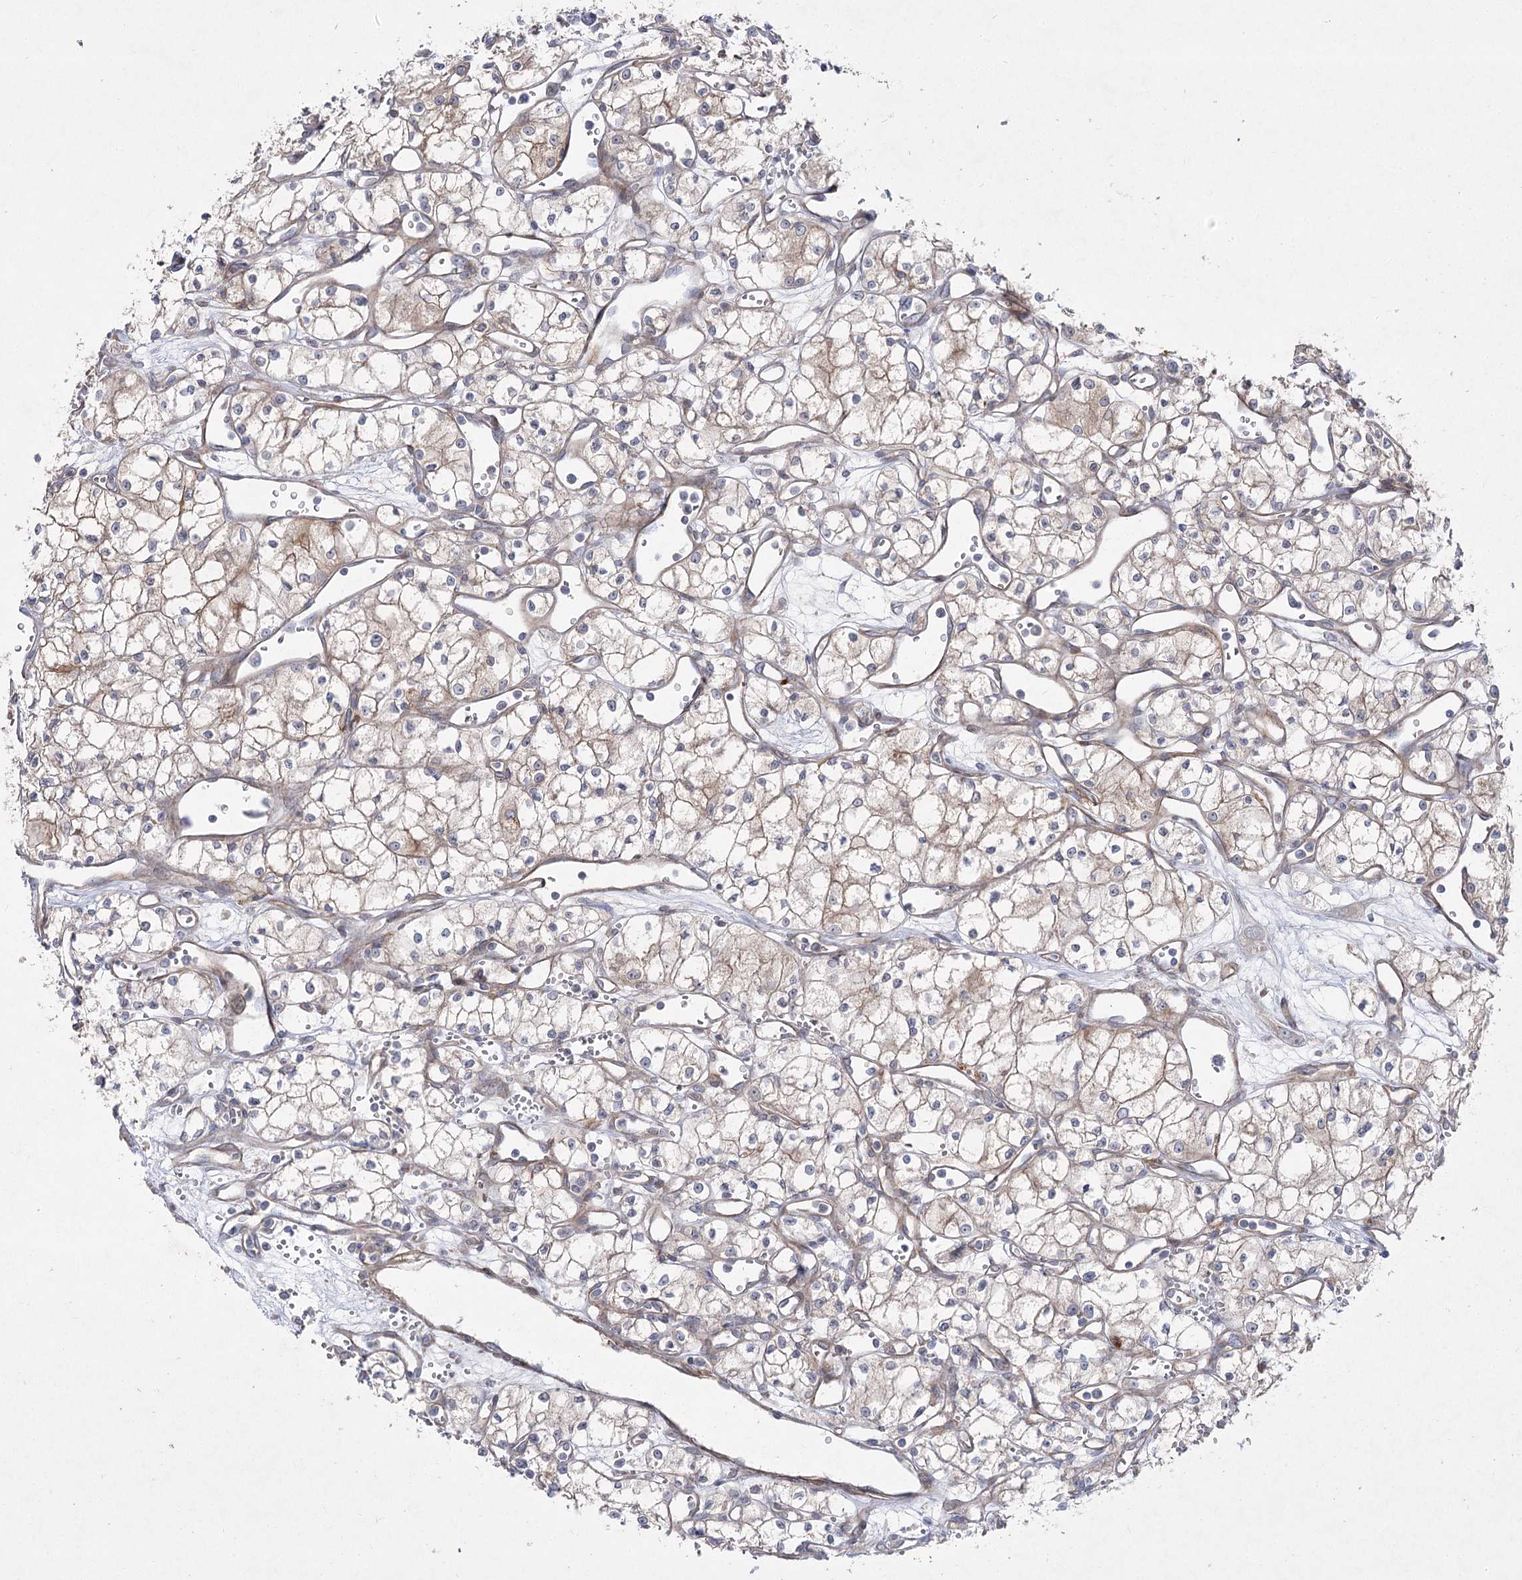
{"staining": {"intensity": "weak", "quantity": ">75%", "location": "cytoplasmic/membranous"}, "tissue": "renal cancer", "cell_type": "Tumor cells", "image_type": "cancer", "snomed": [{"axis": "morphology", "description": "Adenocarcinoma, NOS"}, {"axis": "topography", "description": "Kidney"}], "caption": "Approximately >75% of tumor cells in renal adenocarcinoma exhibit weak cytoplasmic/membranous protein expression as visualized by brown immunohistochemical staining.", "gene": "SH3BP5L", "patient": {"sex": "male", "age": 59}}